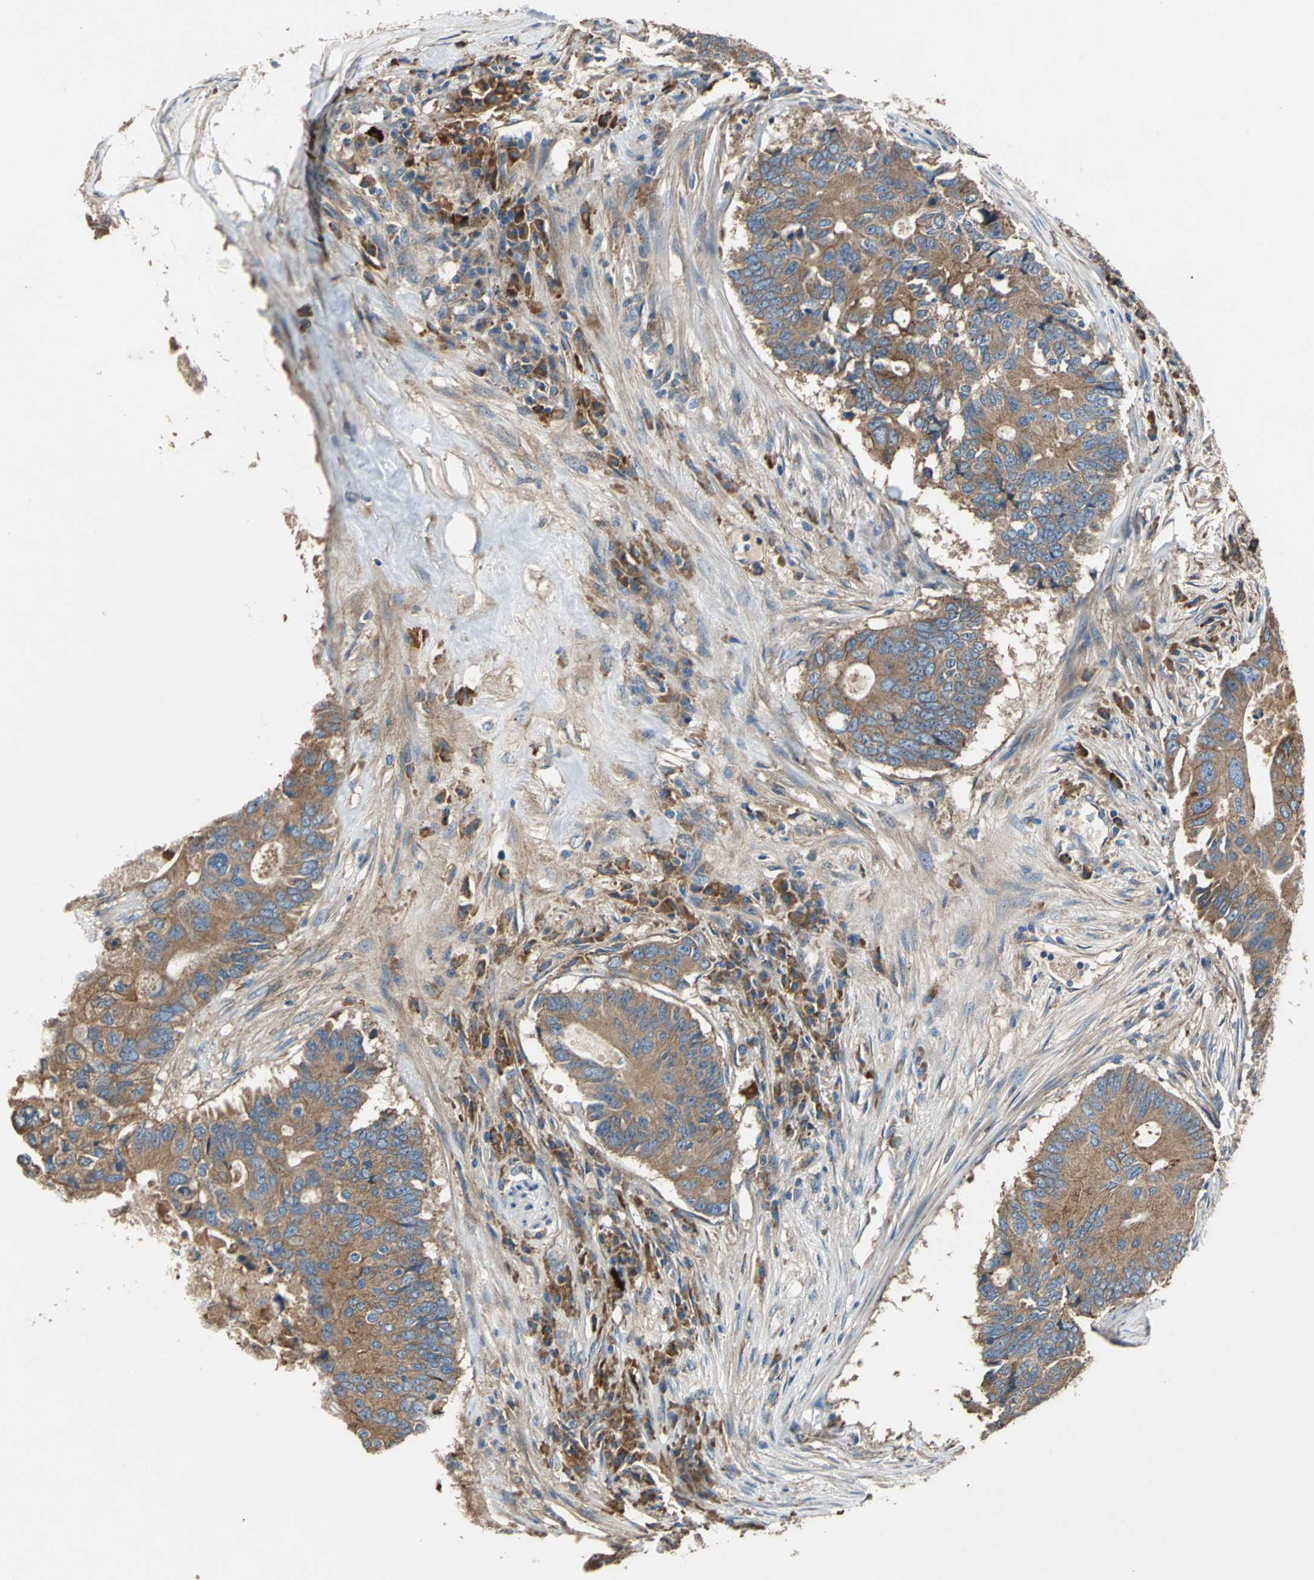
{"staining": {"intensity": "moderate", "quantity": ">75%", "location": "cytoplasmic/membranous"}, "tissue": "colorectal cancer", "cell_type": "Tumor cells", "image_type": "cancer", "snomed": [{"axis": "morphology", "description": "Adenocarcinoma, NOS"}, {"axis": "topography", "description": "Colon"}], "caption": "This is an image of immunohistochemistry (IHC) staining of colorectal adenocarcinoma, which shows moderate staining in the cytoplasmic/membranous of tumor cells.", "gene": "HEPH", "patient": {"sex": "male", "age": 71}}